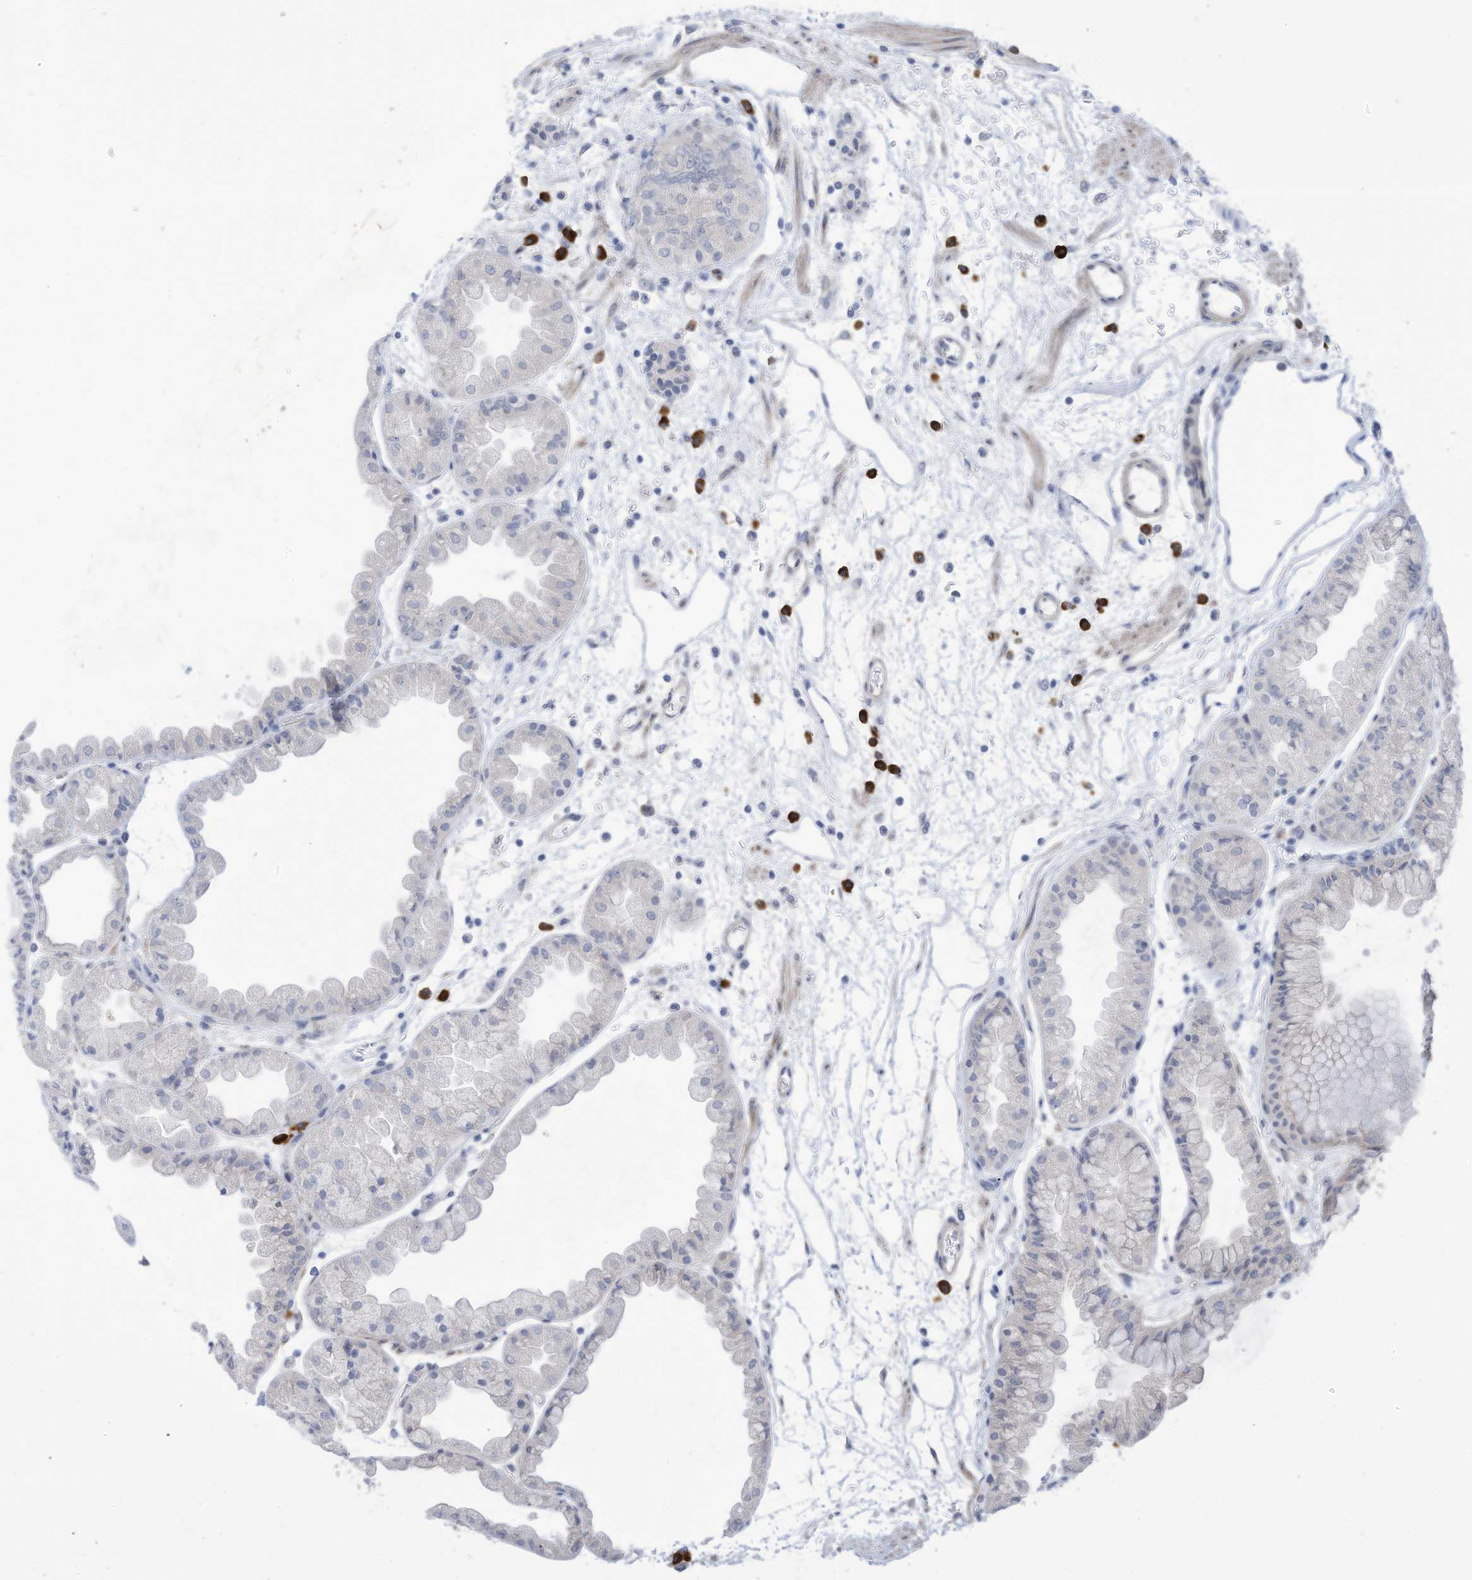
{"staining": {"intensity": "weak", "quantity": "<25%", "location": "cytoplasmic/membranous"}, "tissue": "stomach", "cell_type": "Glandular cells", "image_type": "normal", "snomed": [{"axis": "morphology", "description": "Normal tissue, NOS"}, {"axis": "topography", "description": "Stomach, upper"}], "caption": "High power microscopy histopathology image of an immunohistochemistry (IHC) photomicrograph of benign stomach, revealing no significant expression in glandular cells. (Stains: DAB (3,3'-diaminobenzidine) immunohistochemistry (IHC) with hematoxylin counter stain, Microscopy: brightfield microscopy at high magnification).", "gene": "ZNF292", "patient": {"sex": "male", "age": 47}}